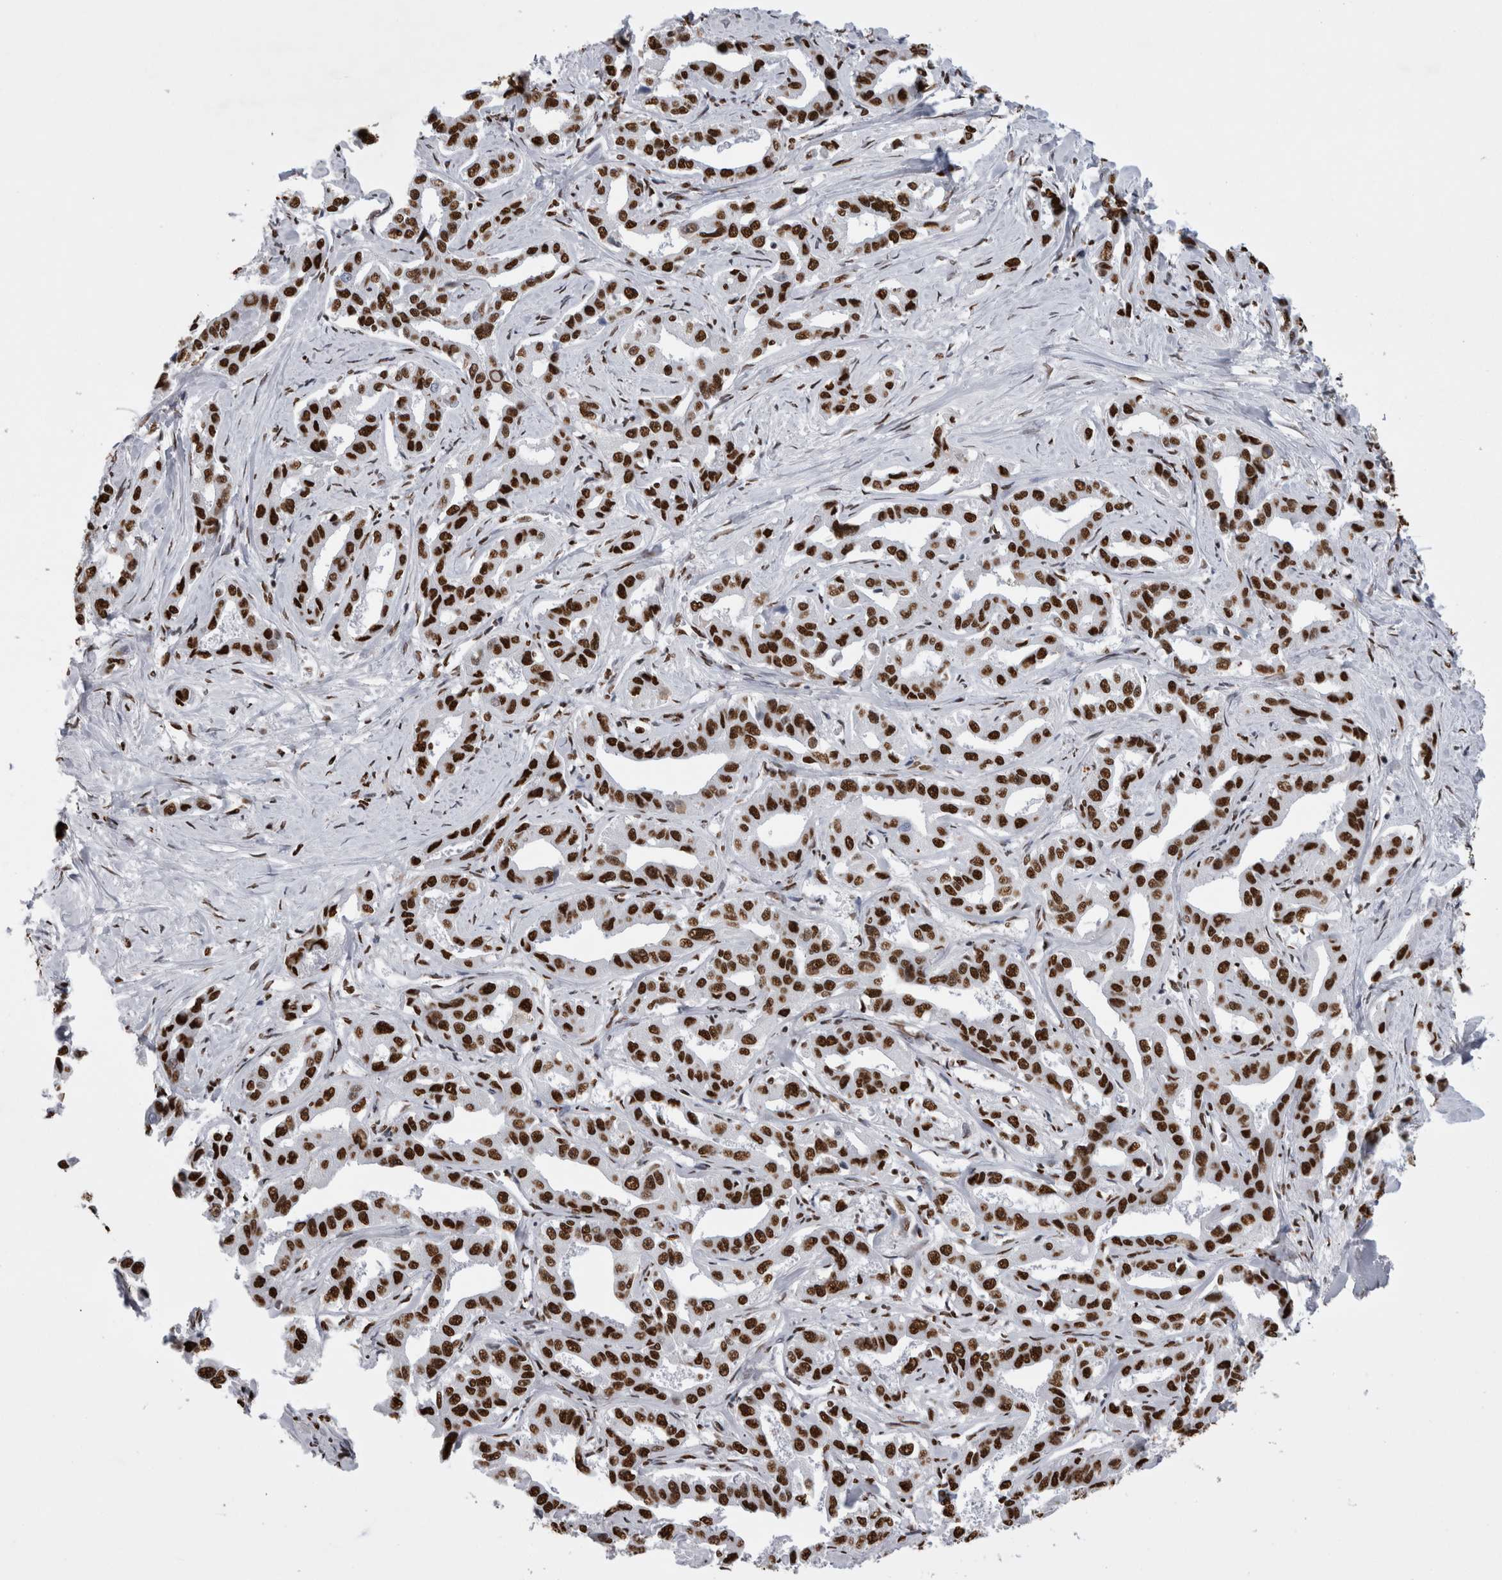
{"staining": {"intensity": "strong", "quantity": ">75%", "location": "nuclear"}, "tissue": "liver cancer", "cell_type": "Tumor cells", "image_type": "cancer", "snomed": [{"axis": "morphology", "description": "Cholangiocarcinoma"}, {"axis": "topography", "description": "Liver"}], "caption": "This histopathology image reveals IHC staining of human cholangiocarcinoma (liver), with high strong nuclear positivity in about >75% of tumor cells.", "gene": "ALPK3", "patient": {"sex": "male", "age": 59}}